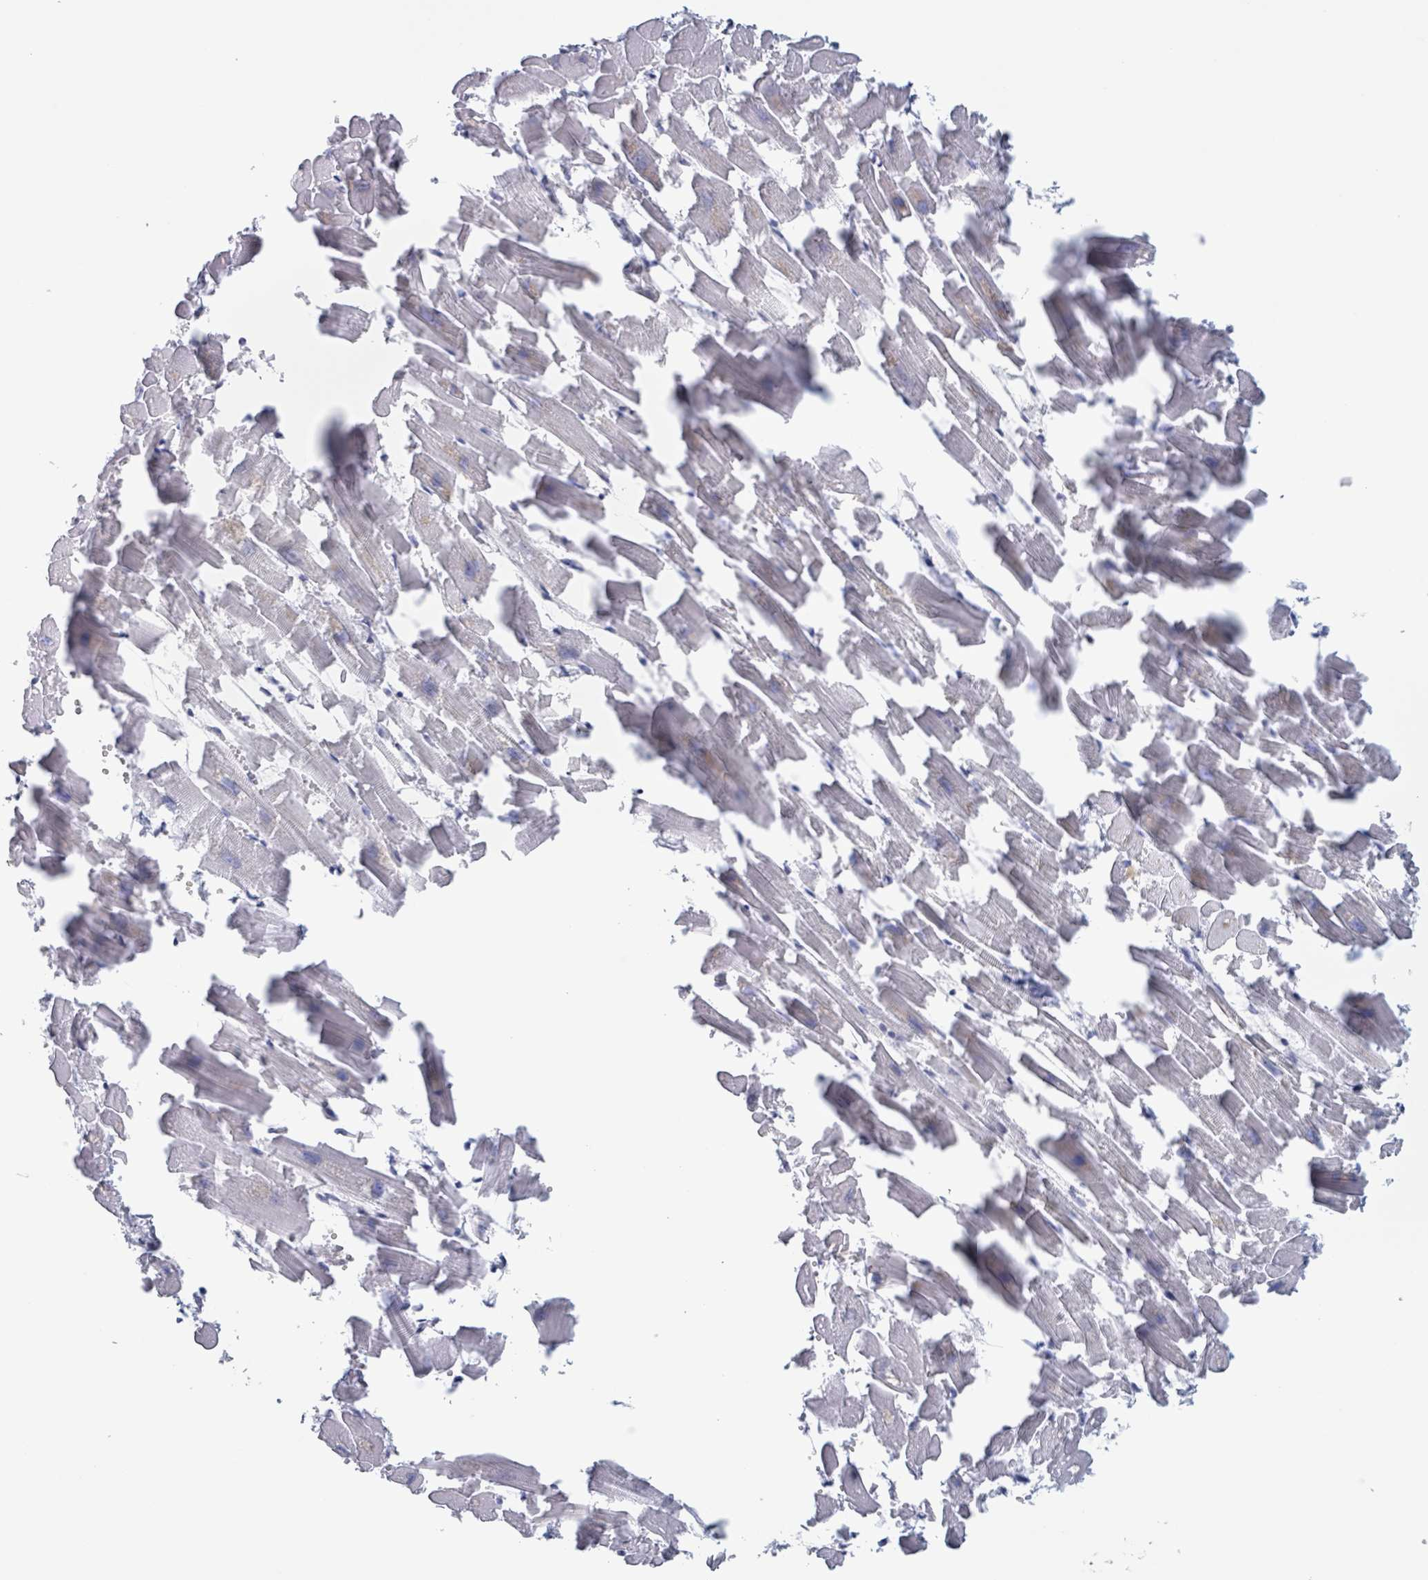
{"staining": {"intensity": "negative", "quantity": "none", "location": "none"}, "tissue": "heart muscle", "cell_type": "Cardiomyocytes", "image_type": "normal", "snomed": [{"axis": "morphology", "description": "Normal tissue, NOS"}, {"axis": "topography", "description": "Heart"}], "caption": "The photomicrograph demonstrates no significant positivity in cardiomyocytes of heart muscle. Nuclei are stained in blue.", "gene": "KLK4", "patient": {"sex": "female", "age": 64}}